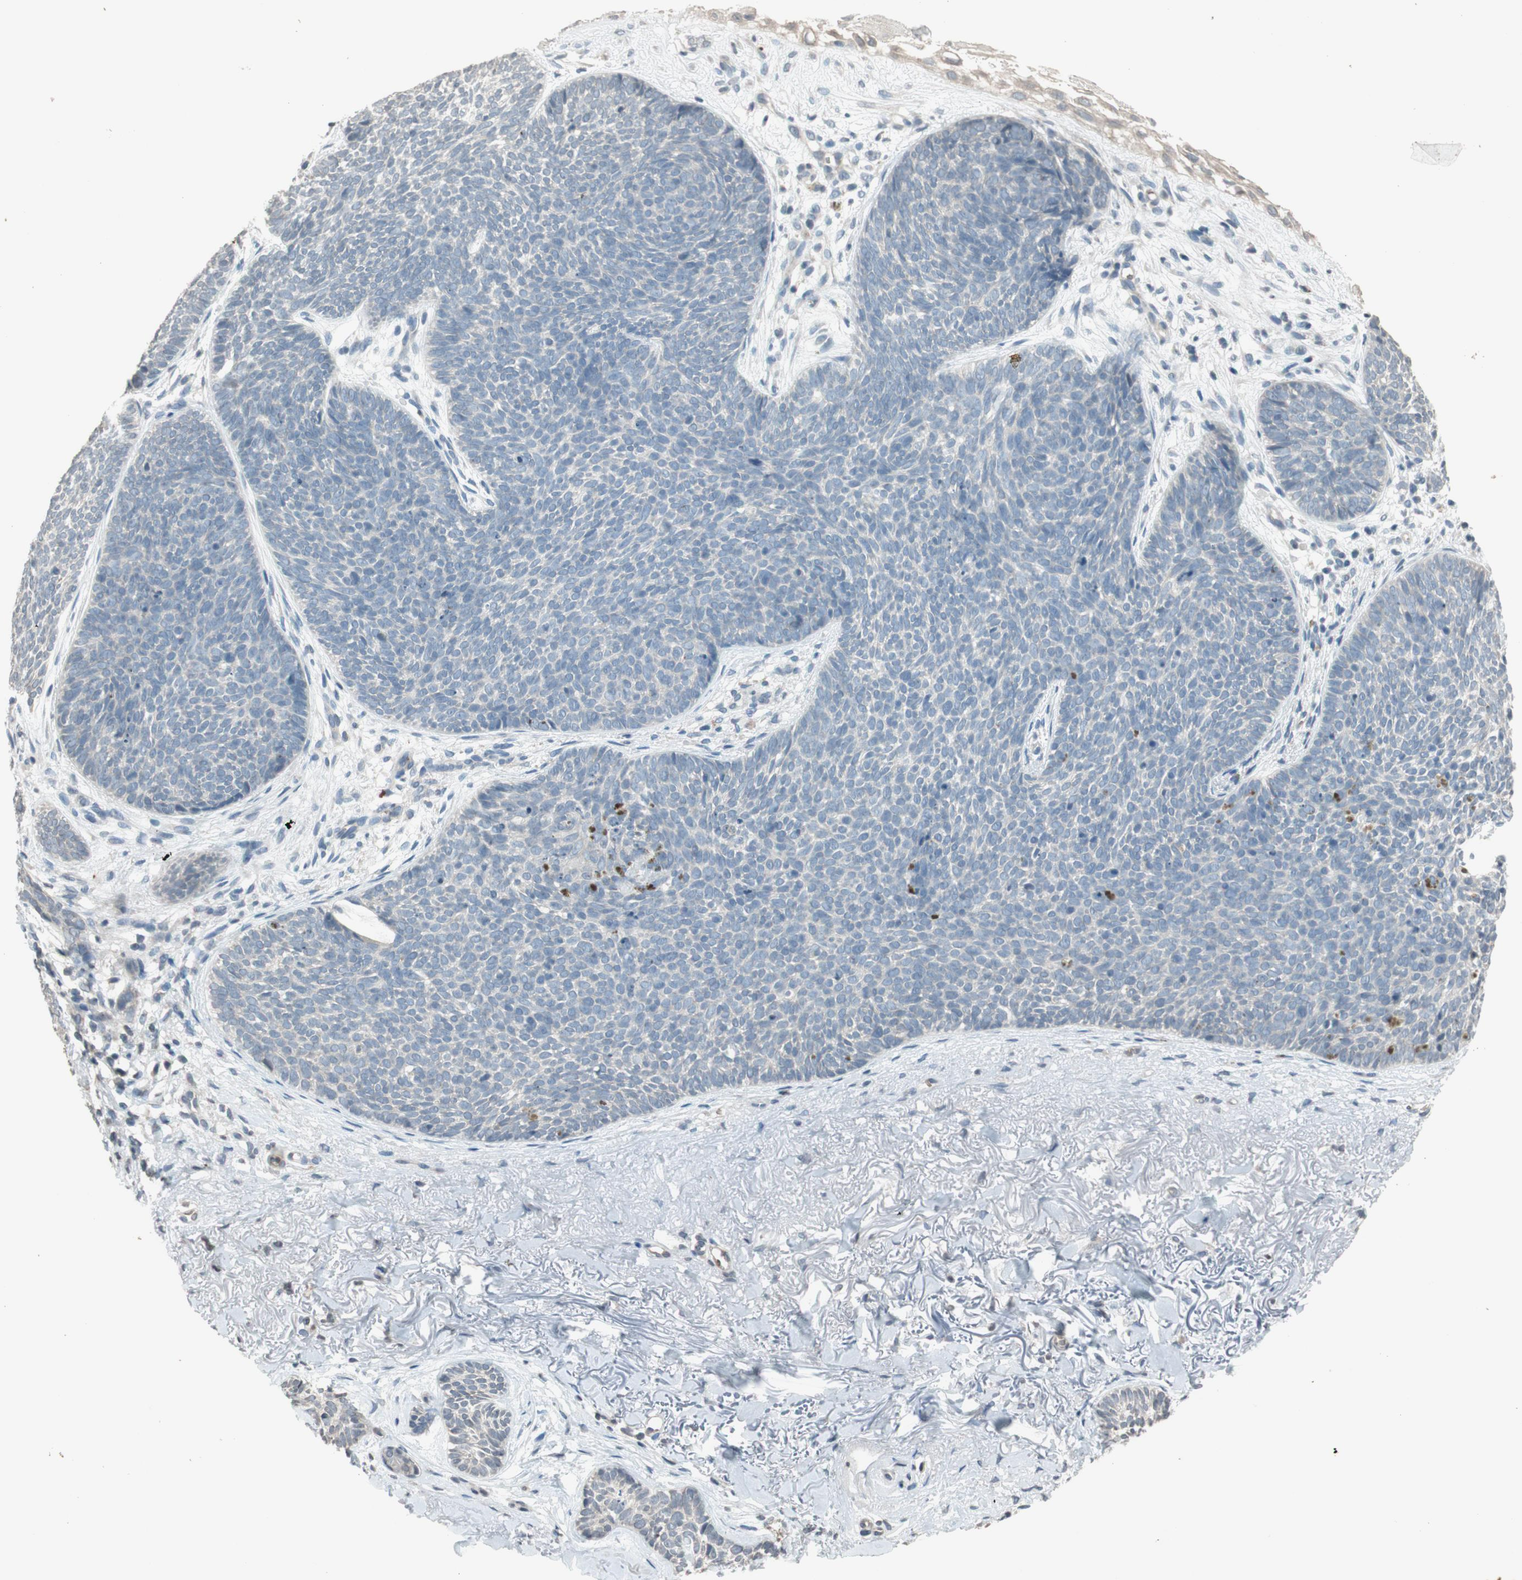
{"staining": {"intensity": "negative", "quantity": "none", "location": "none"}, "tissue": "skin cancer", "cell_type": "Tumor cells", "image_type": "cancer", "snomed": [{"axis": "morphology", "description": "Basal cell carcinoma"}, {"axis": "topography", "description": "Skin"}], "caption": "Histopathology image shows no significant protein staining in tumor cells of skin cancer (basal cell carcinoma). Brightfield microscopy of immunohistochemistry (IHC) stained with DAB (3,3'-diaminobenzidine) (brown) and hematoxylin (blue), captured at high magnification.", "gene": "GYPC", "patient": {"sex": "female", "age": 70}}